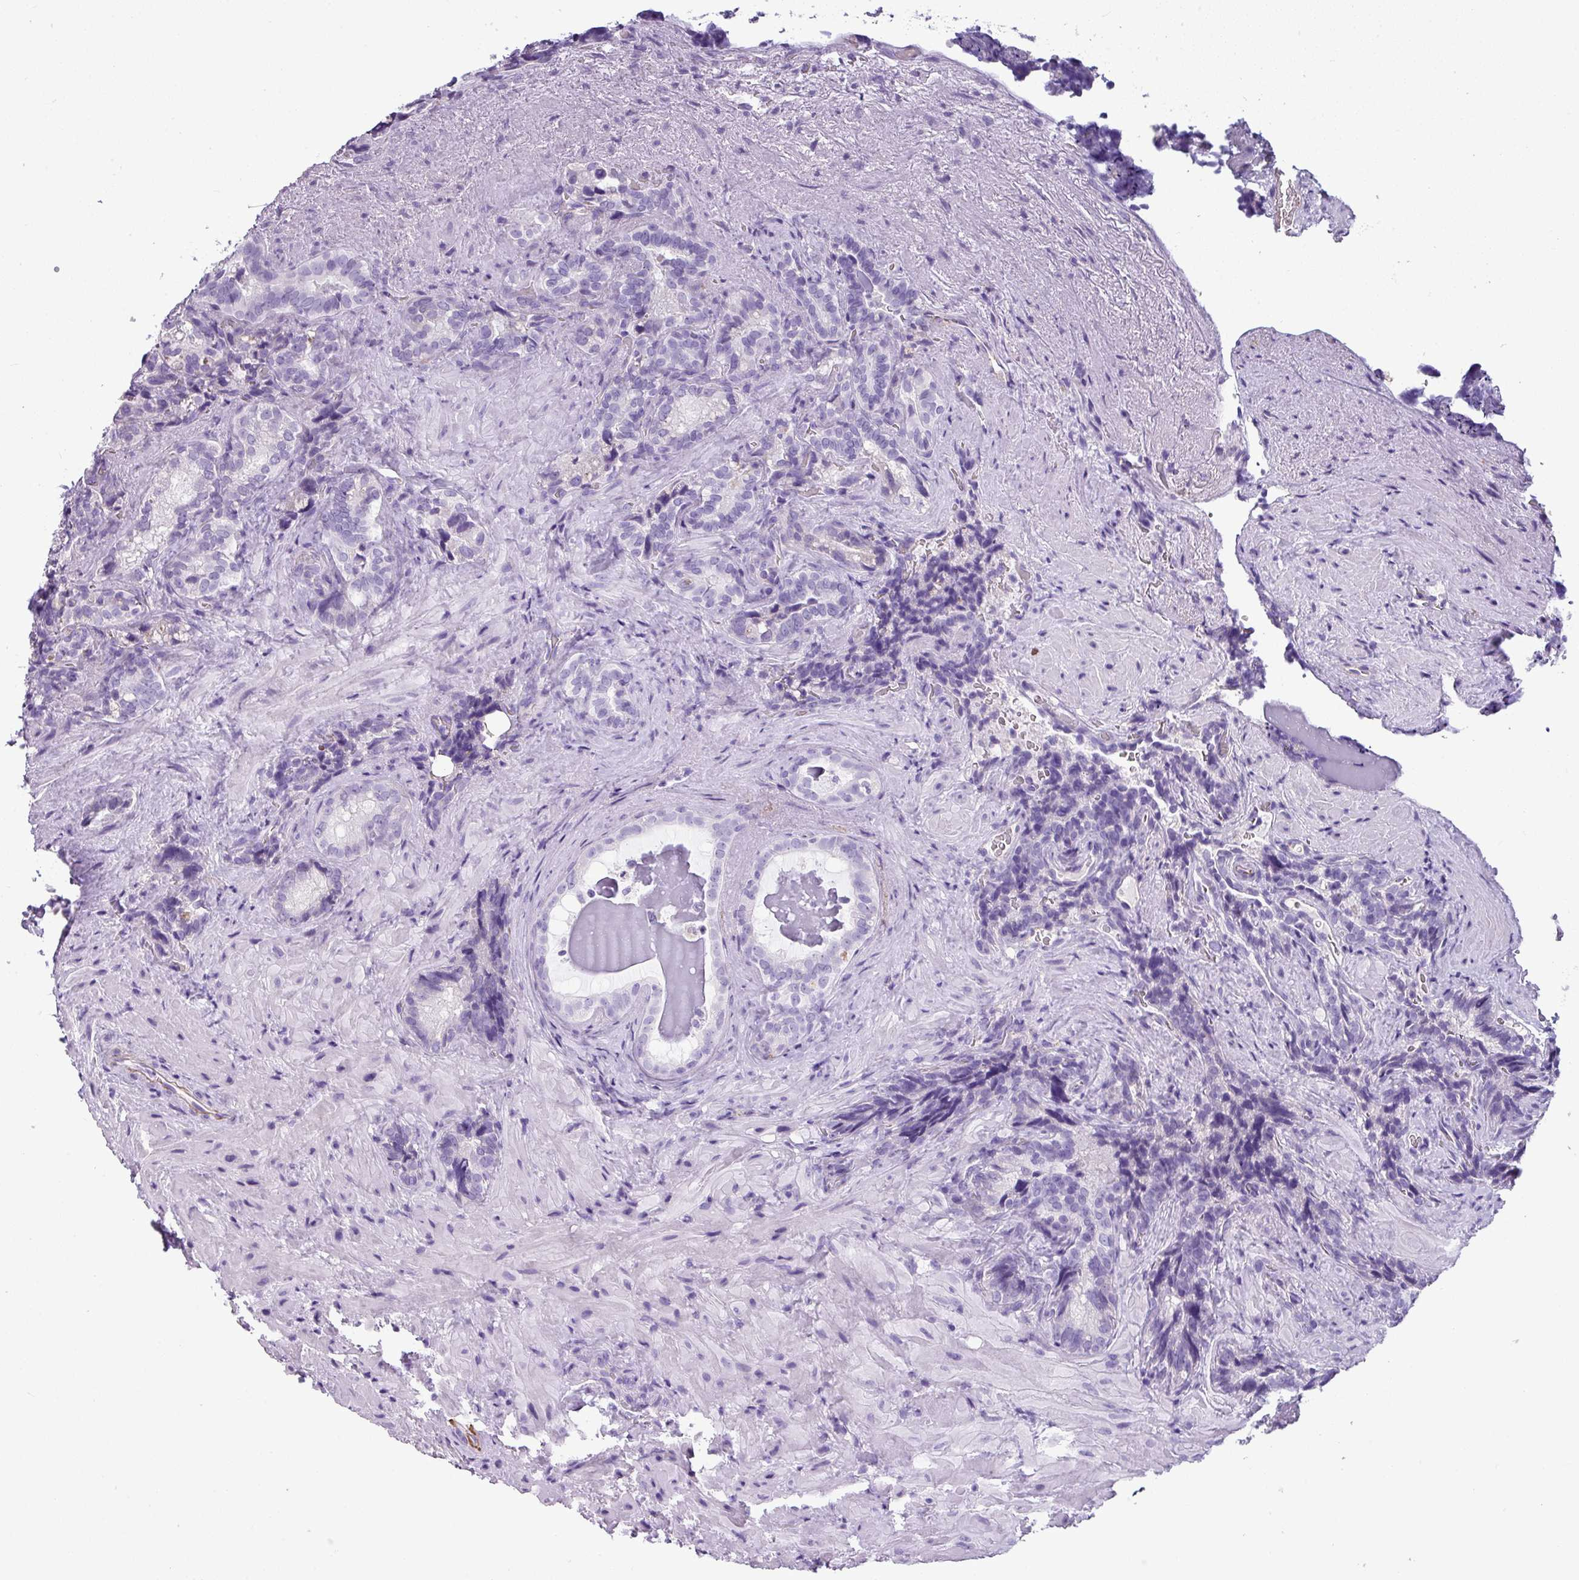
{"staining": {"intensity": "negative", "quantity": "none", "location": "none"}, "tissue": "seminal vesicle", "cell_type": "Glandular cells", "image_type": "normal", "snomed": [{"axis": "morphology", "description": "Normal tissue, NOS"}, {"axis": "topography", "description": "Seminal veicle"}], "caption": "Immunohistochemical staining of normal human seminal vesicle displays no significant staining in glandular cells.", "gene": "ZNF568", "patient": {"sex": "male", "age": 62}}